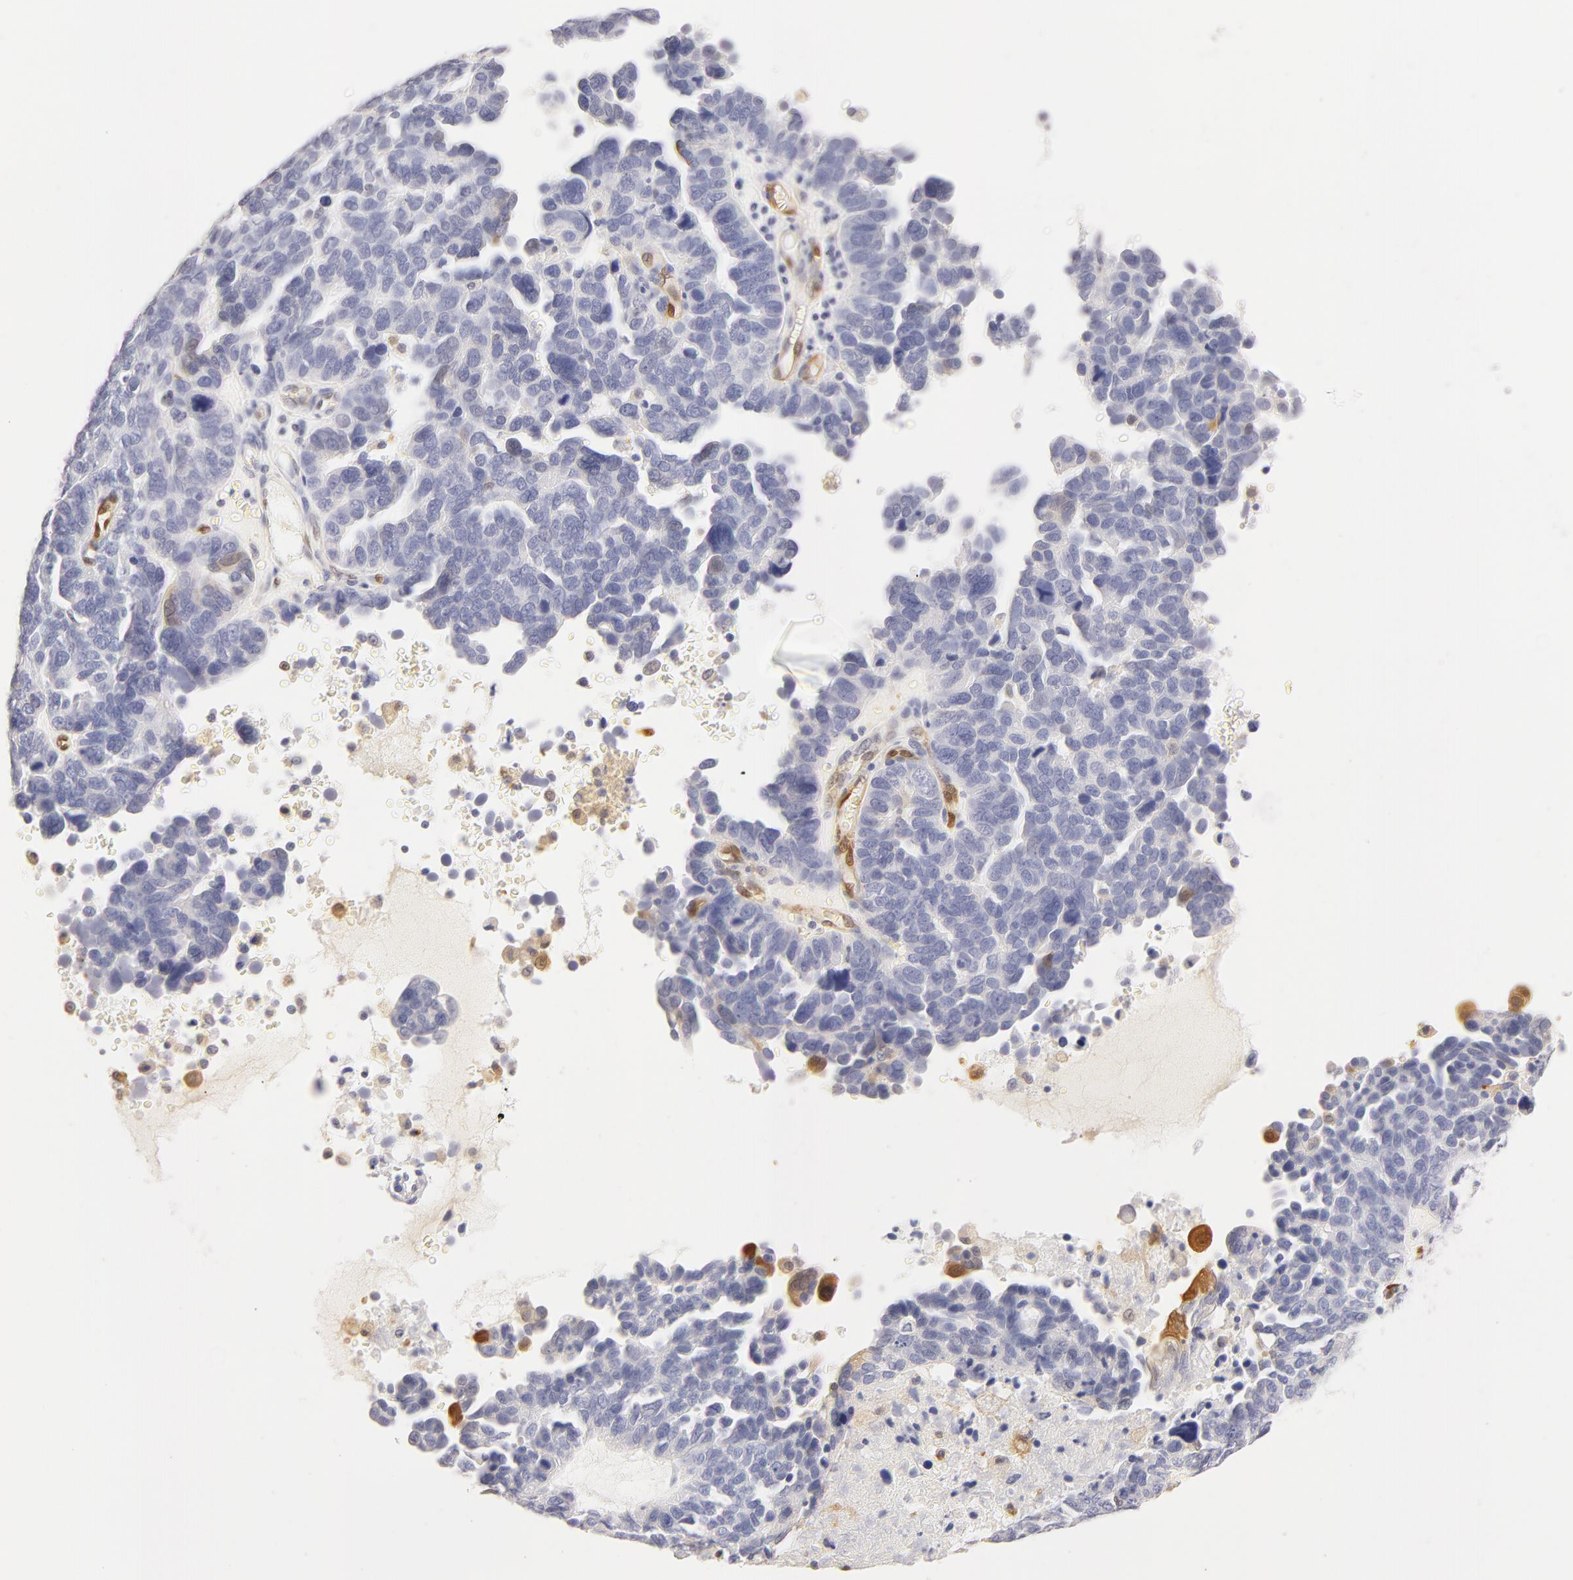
{"staining": {"intensity": "negative", "quantity": "none", "location": "none"}, "tissue": "ovarian cancer", "cell_type": "Tumor cells", "image_type": "cancer", "snomed": [{"axis": "morphology", "description": "Cystadenocarcinoma, serous, NOS"}, {"axis": "topography", "description": "Ovary"}], "caption": "Tumor cells are negative for brown protein staining in ovarian serous cystadenocarcinoma.", "gene": "CA2", "patient": {"sex": "female", "age": 64}}